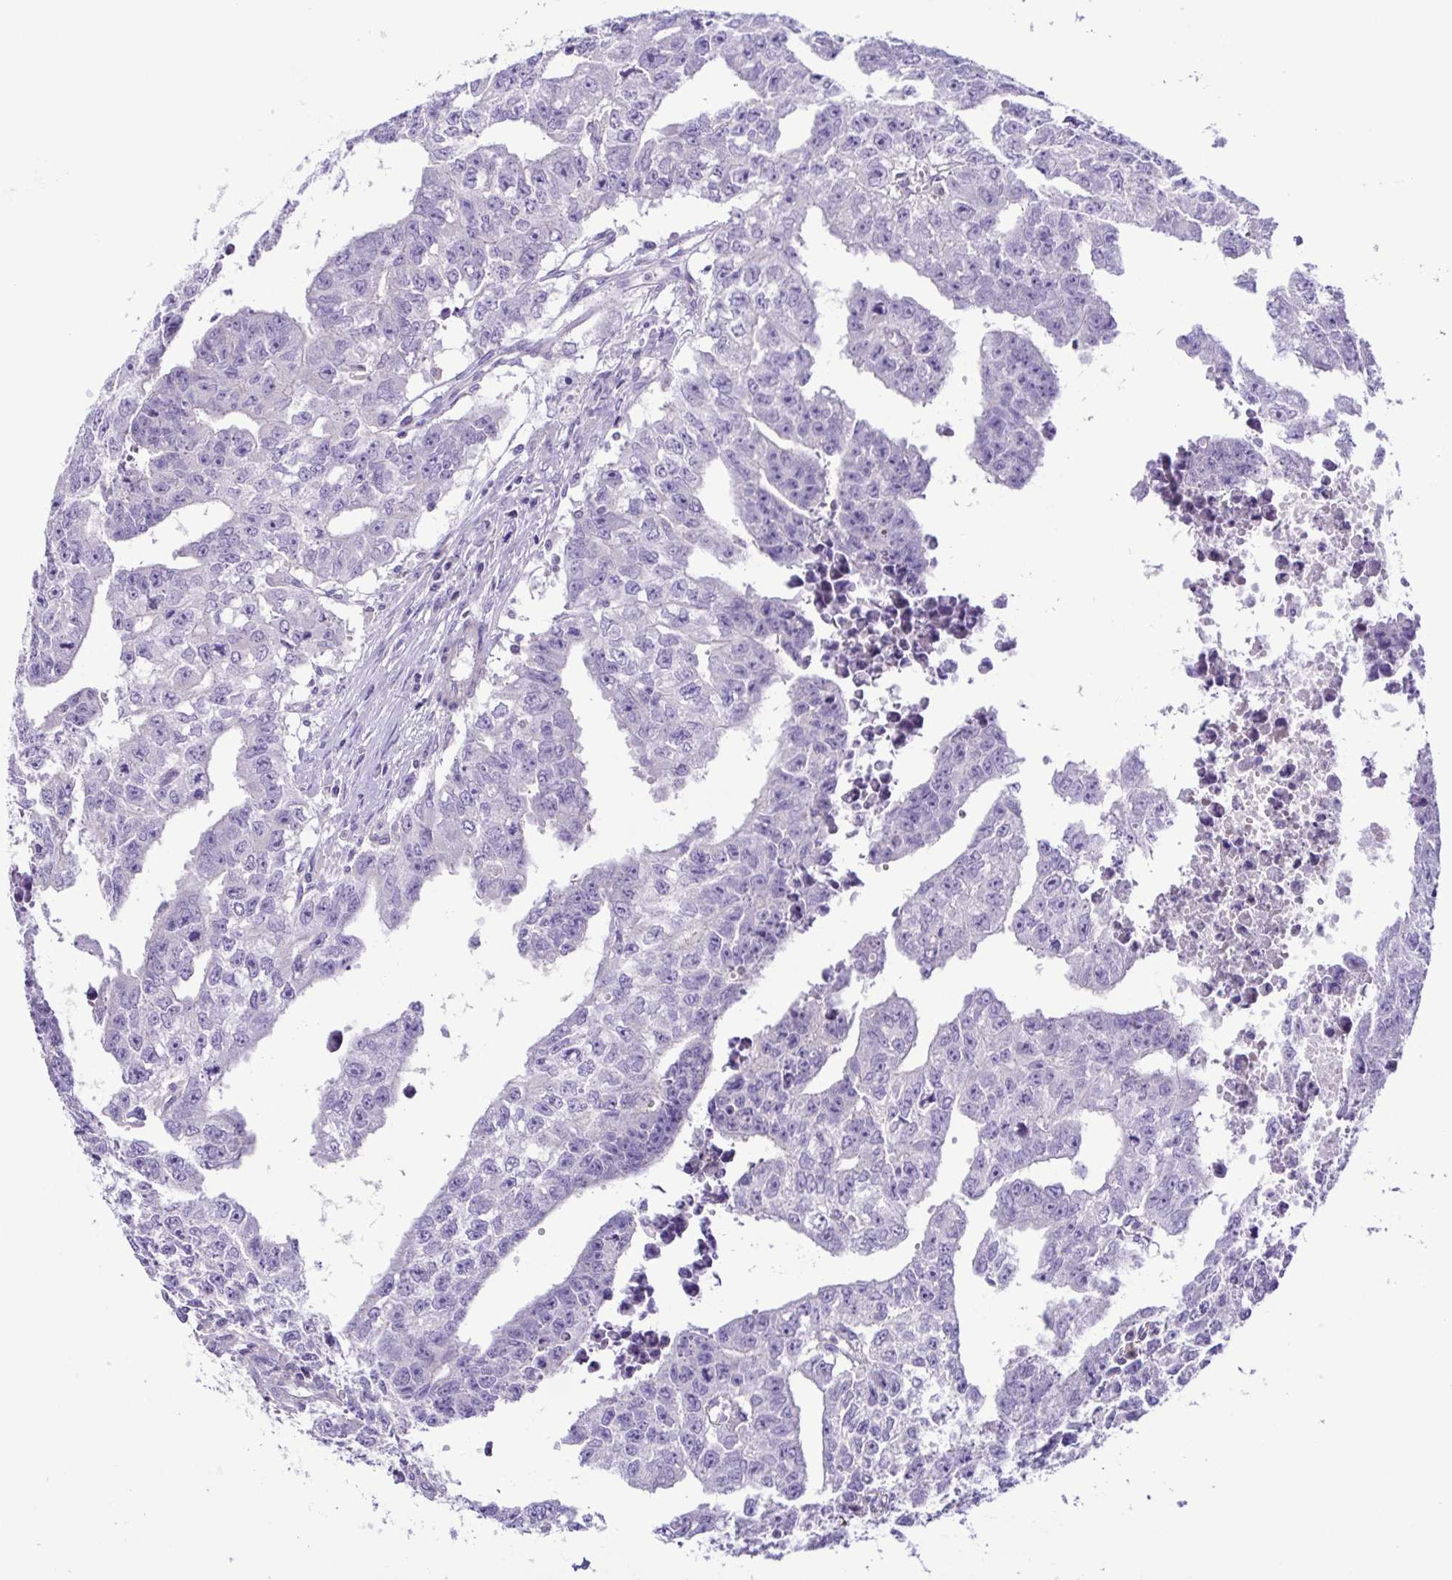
{"staining": {"intensity": "negative", "quantity": "none", "location": "none"}, "tissue": "testis cancer", "cell_type": "Tumor cells", "image_type": "cancer", "snomed": [{"axis": "morphology", "description": "Carcinoma, Embryonal, NOS"}, {"axis": "morphology", "description": "Teratoma, malignant, NOS"}, {"axis": "topography", "description": "Testis"}], "caption": "An immunohistochemistry (IHC) image of teratoma (malignant) (testis) is shown. There is no staining in tumor cells of teratoma (malignant) (testis).", "gene": "ISM2", "patient": {"sex": "male", "age": 24}}